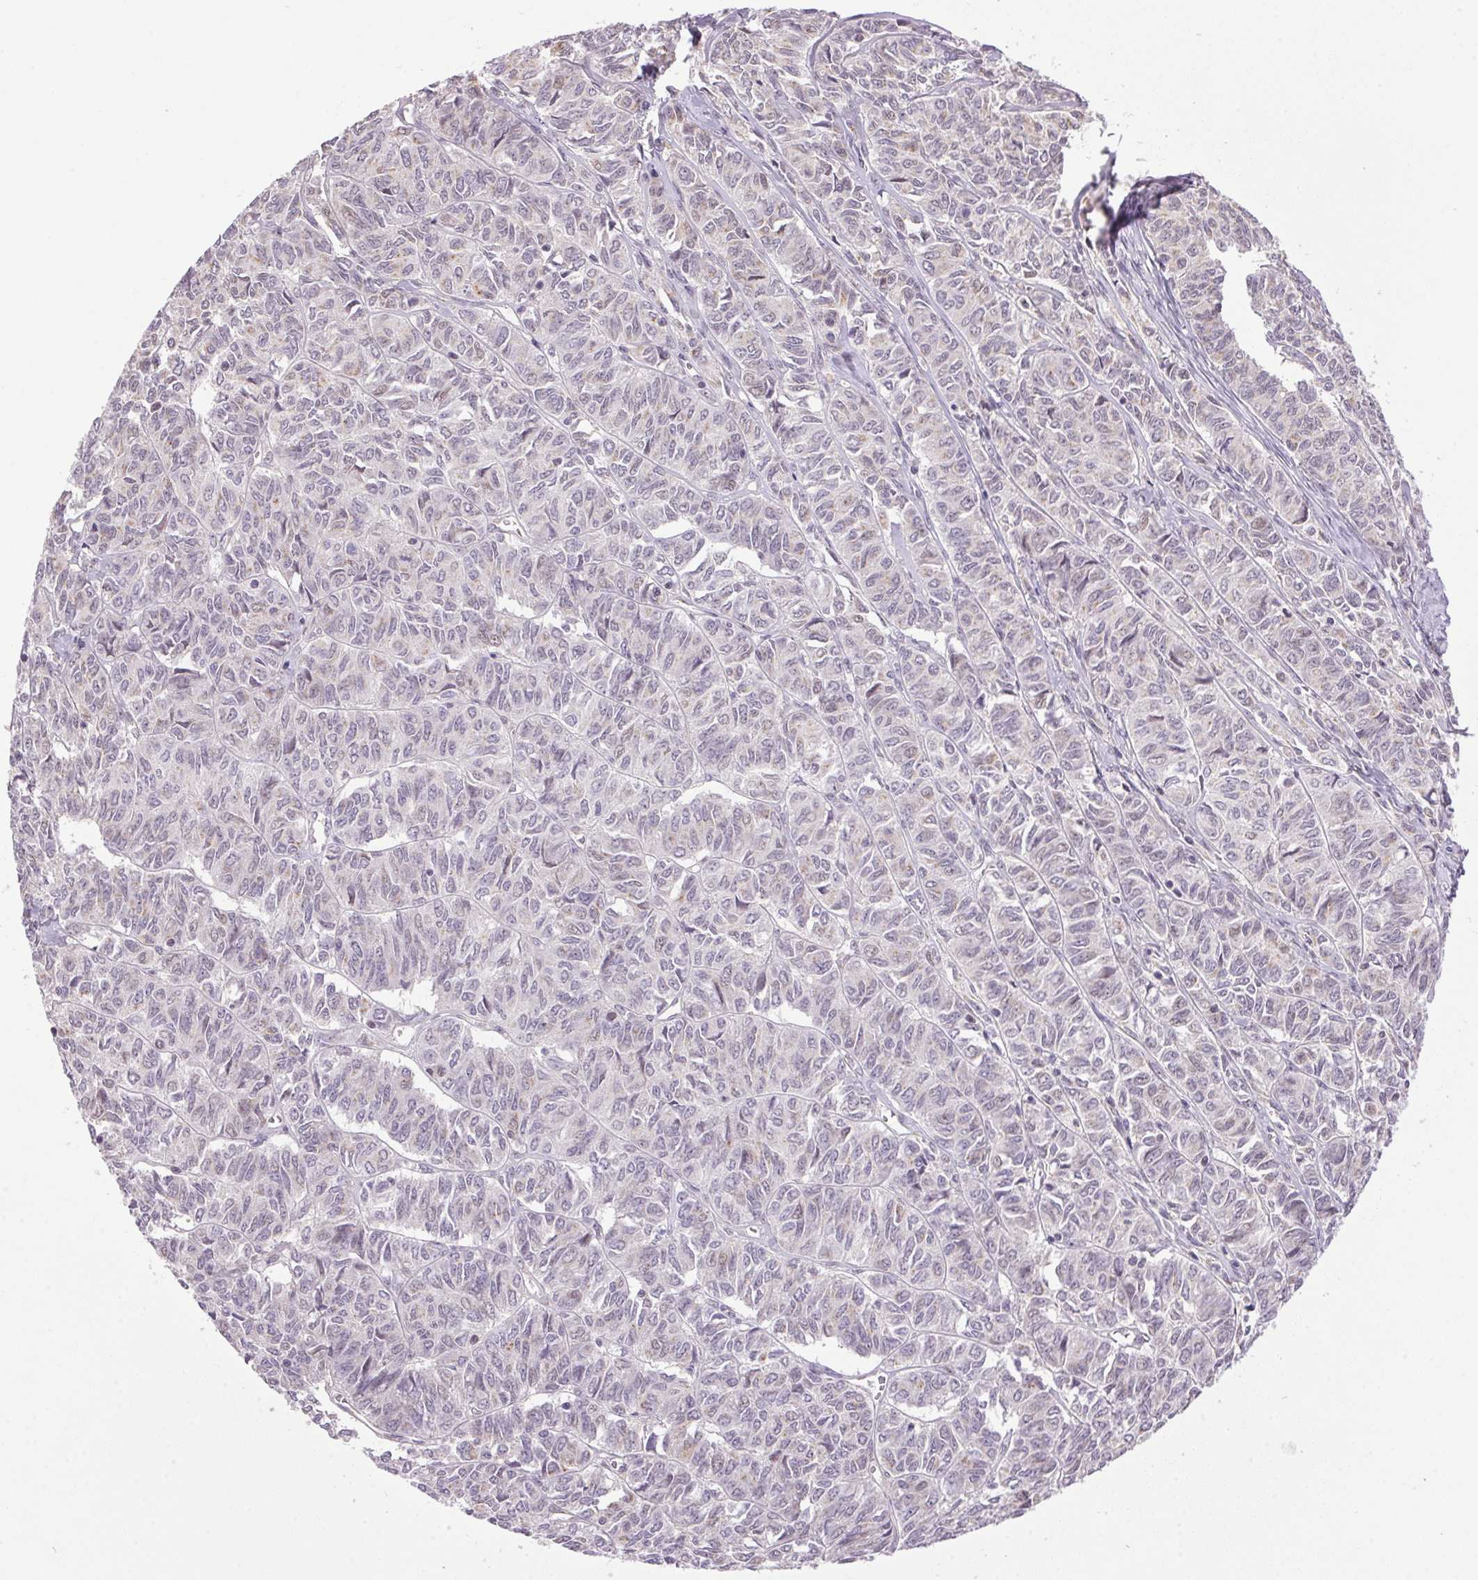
{"staining": {"intensity": "negative", "quantity": "none", "location": "none"}, "tissue": "ovarian cancer", "cell_type": "Tumor cells", "image_type": "cancer", "snomed": [{"axis": "morphology", "description": "Carcinoma, endometroid"}, {"axis": "topography", "description": "Ovary"}], "caption": "Tumor cells show no significant positivity in ovarian cancer (endometroid carcinoma).", "gene": "AKR1E2", "patient": {"sex": "female", "age": 80}}